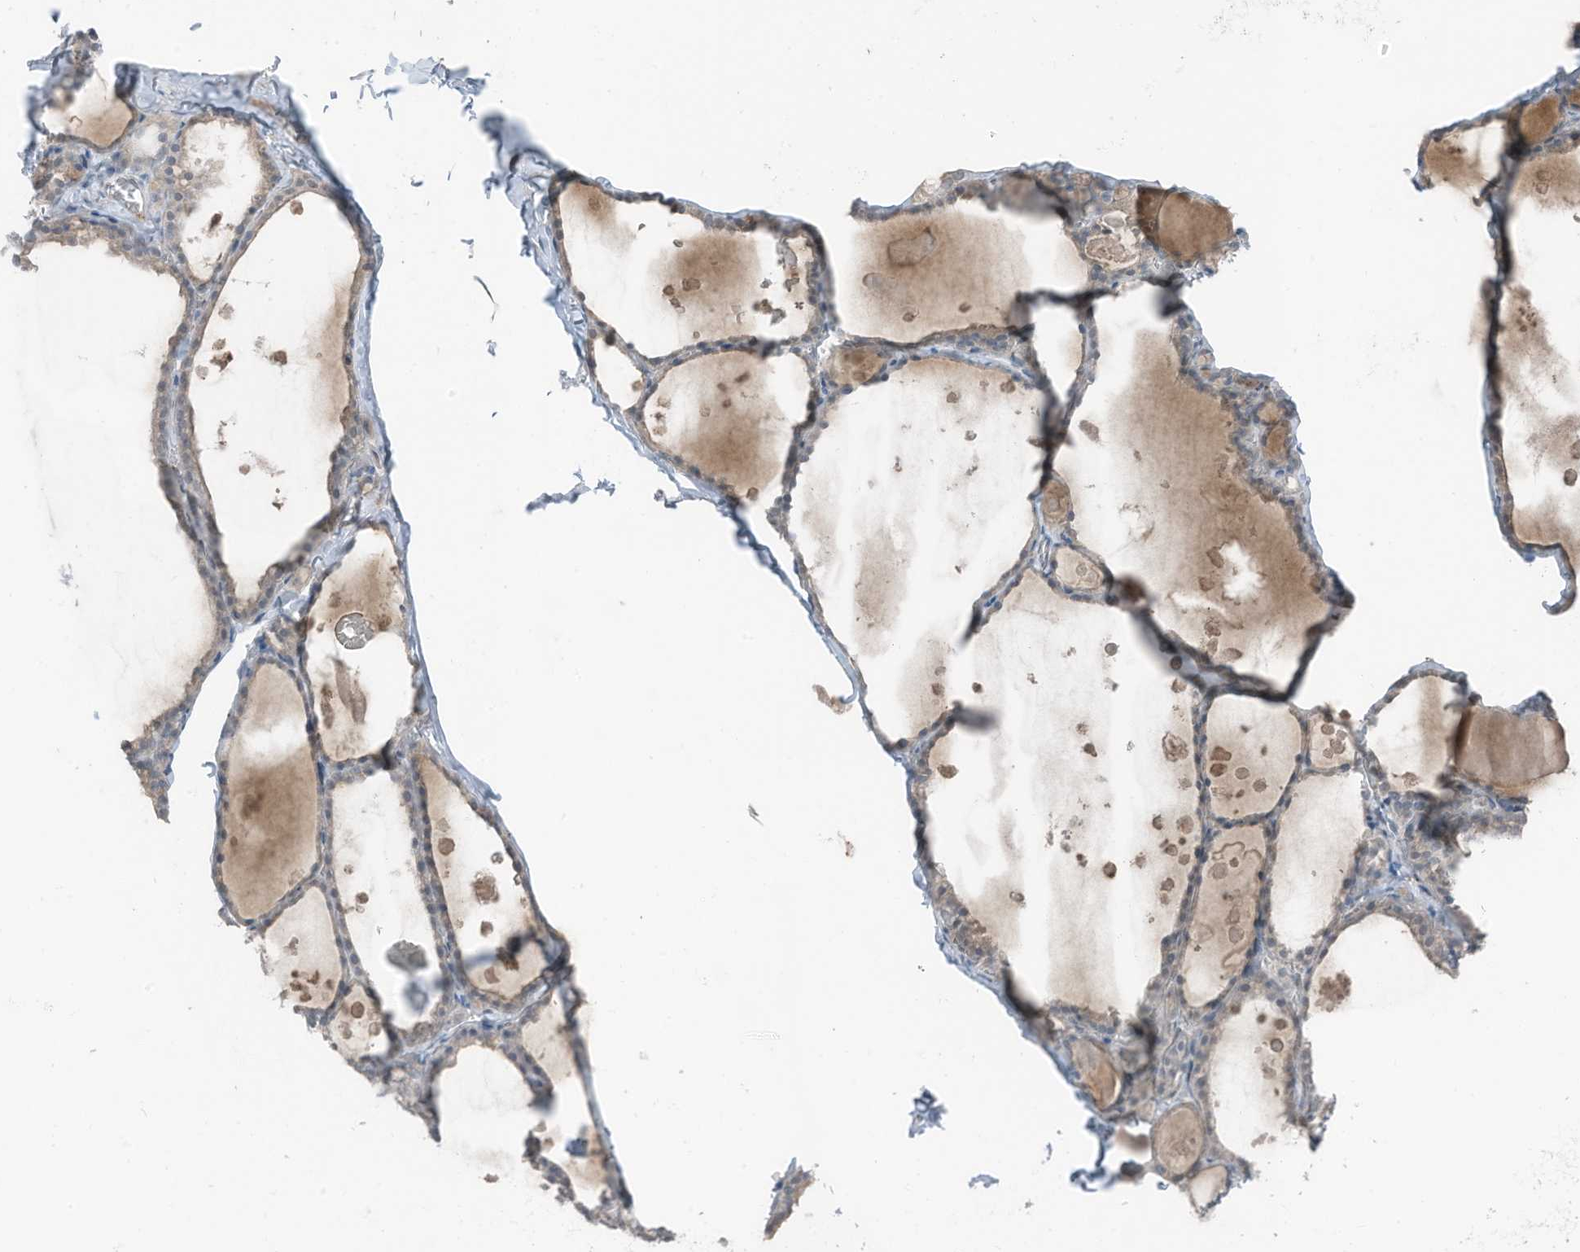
{"staining": {"intensity": "negative", "quantity": "none", "location": "none"}, "tissue": "thyroid gland", "cell_type": "Glandular cells", "image_type": "normal", "snomed": [{"axis": "morphology", "description": "Normal tissue, NOS"}, {"axis": "topography", "description": "Thyroid gland"}], "caption": "DAB immunohistochemical staining of benign human thyroid gland shows no significant expression in glandular cells. The staining is performed using DAB brown chromogen with nuclei counter-stained in using hematoxylin.", "gene": "ARHGEF33", "patient": {"sex": "male", "age": 56}}